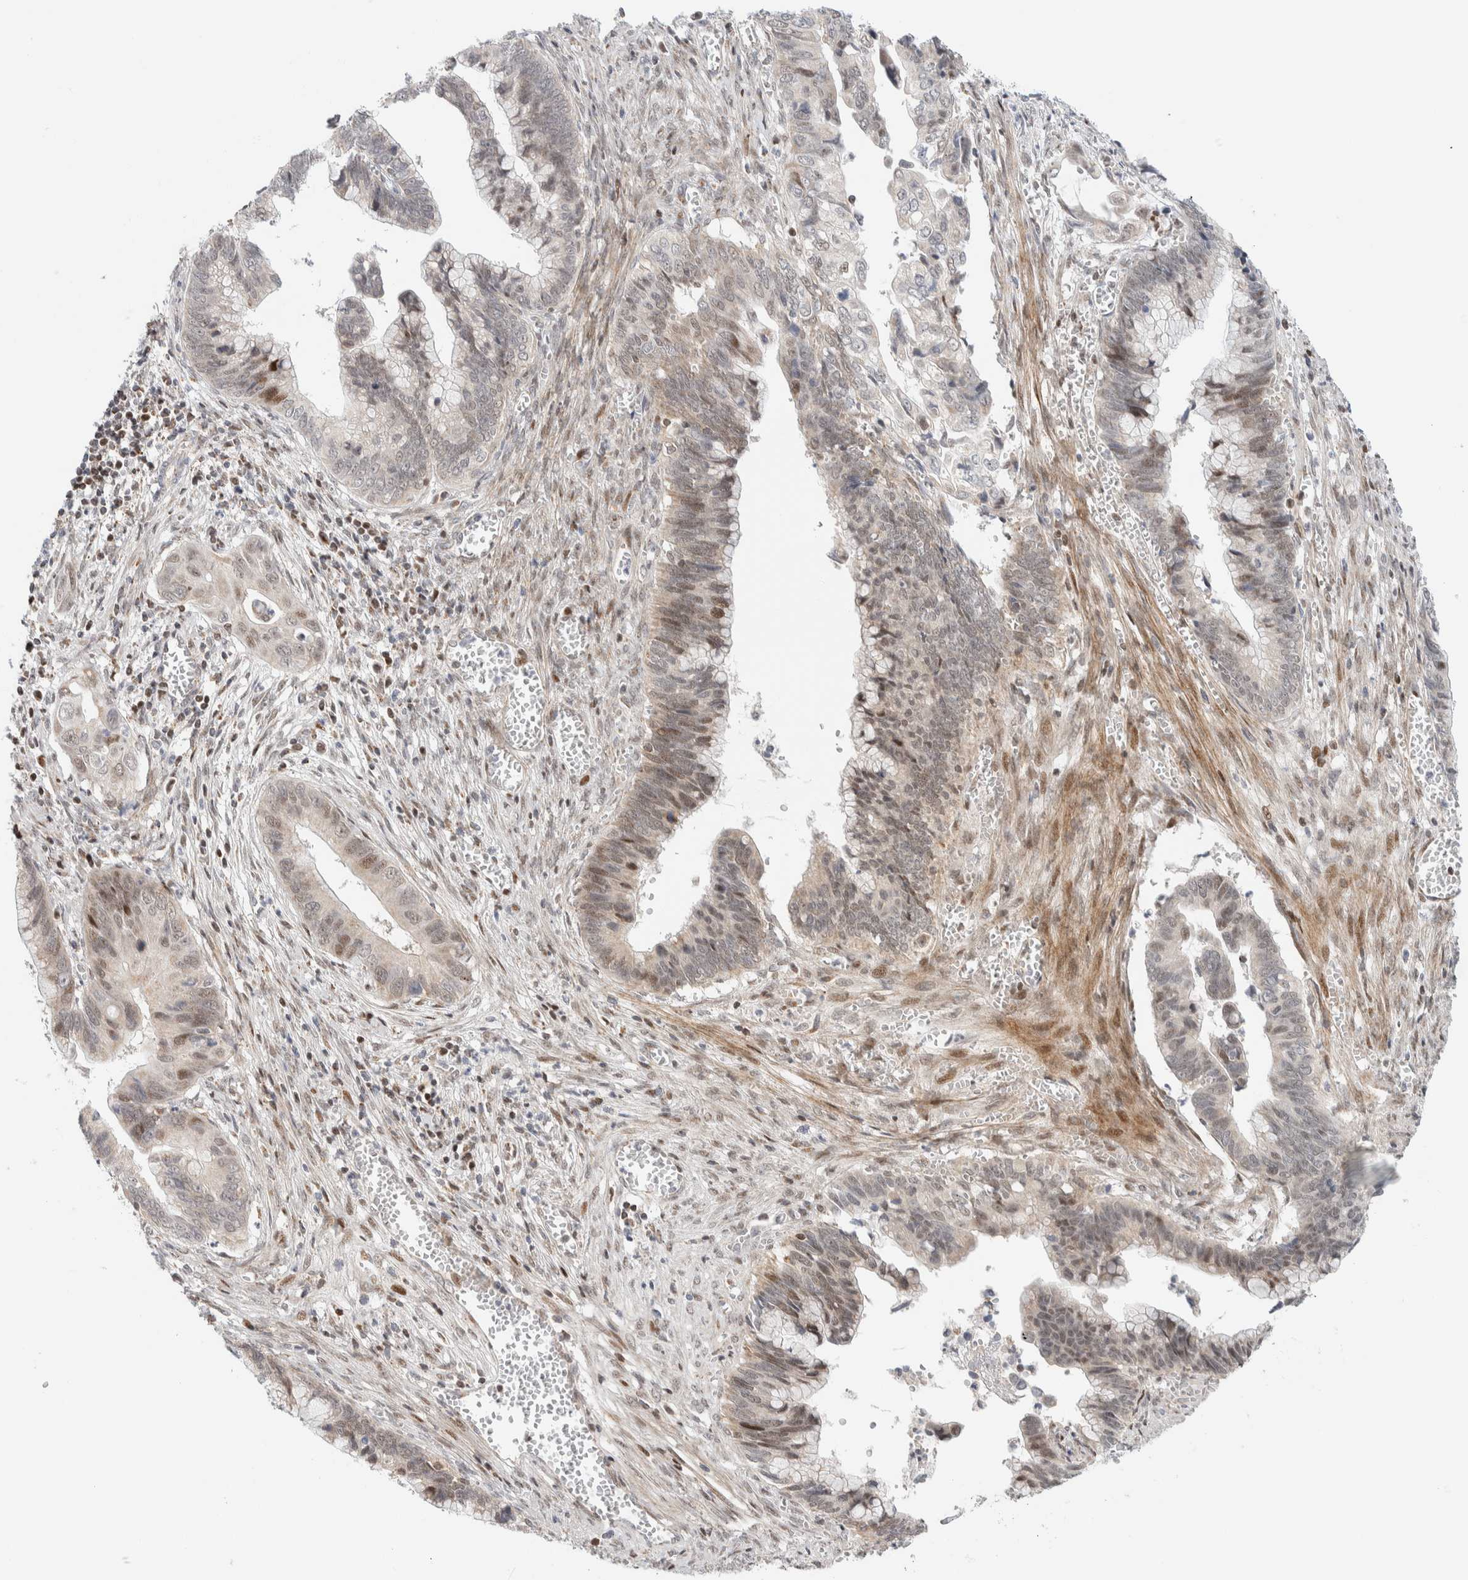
{"staining": {"intensity": "moderate", "quantity": "<25%", "location": "nuclear"}, "tissue": "cervical cancer", "cell_type": "Tumor cells", "image_type": "cancer", "snomed": [{"axis": "morphology", "description": "Adenocarcinoma, NOS"}, {"axis": "topography", "description": "Cervix"}], "caption": "An image showing moderate nuclear staining in about <25% of tumor cells in cervical cancer, as visualized by brown immunohistochemical staining.", "gene": "TSPAN32", "patient": {"sex": "female", "age": 44}}